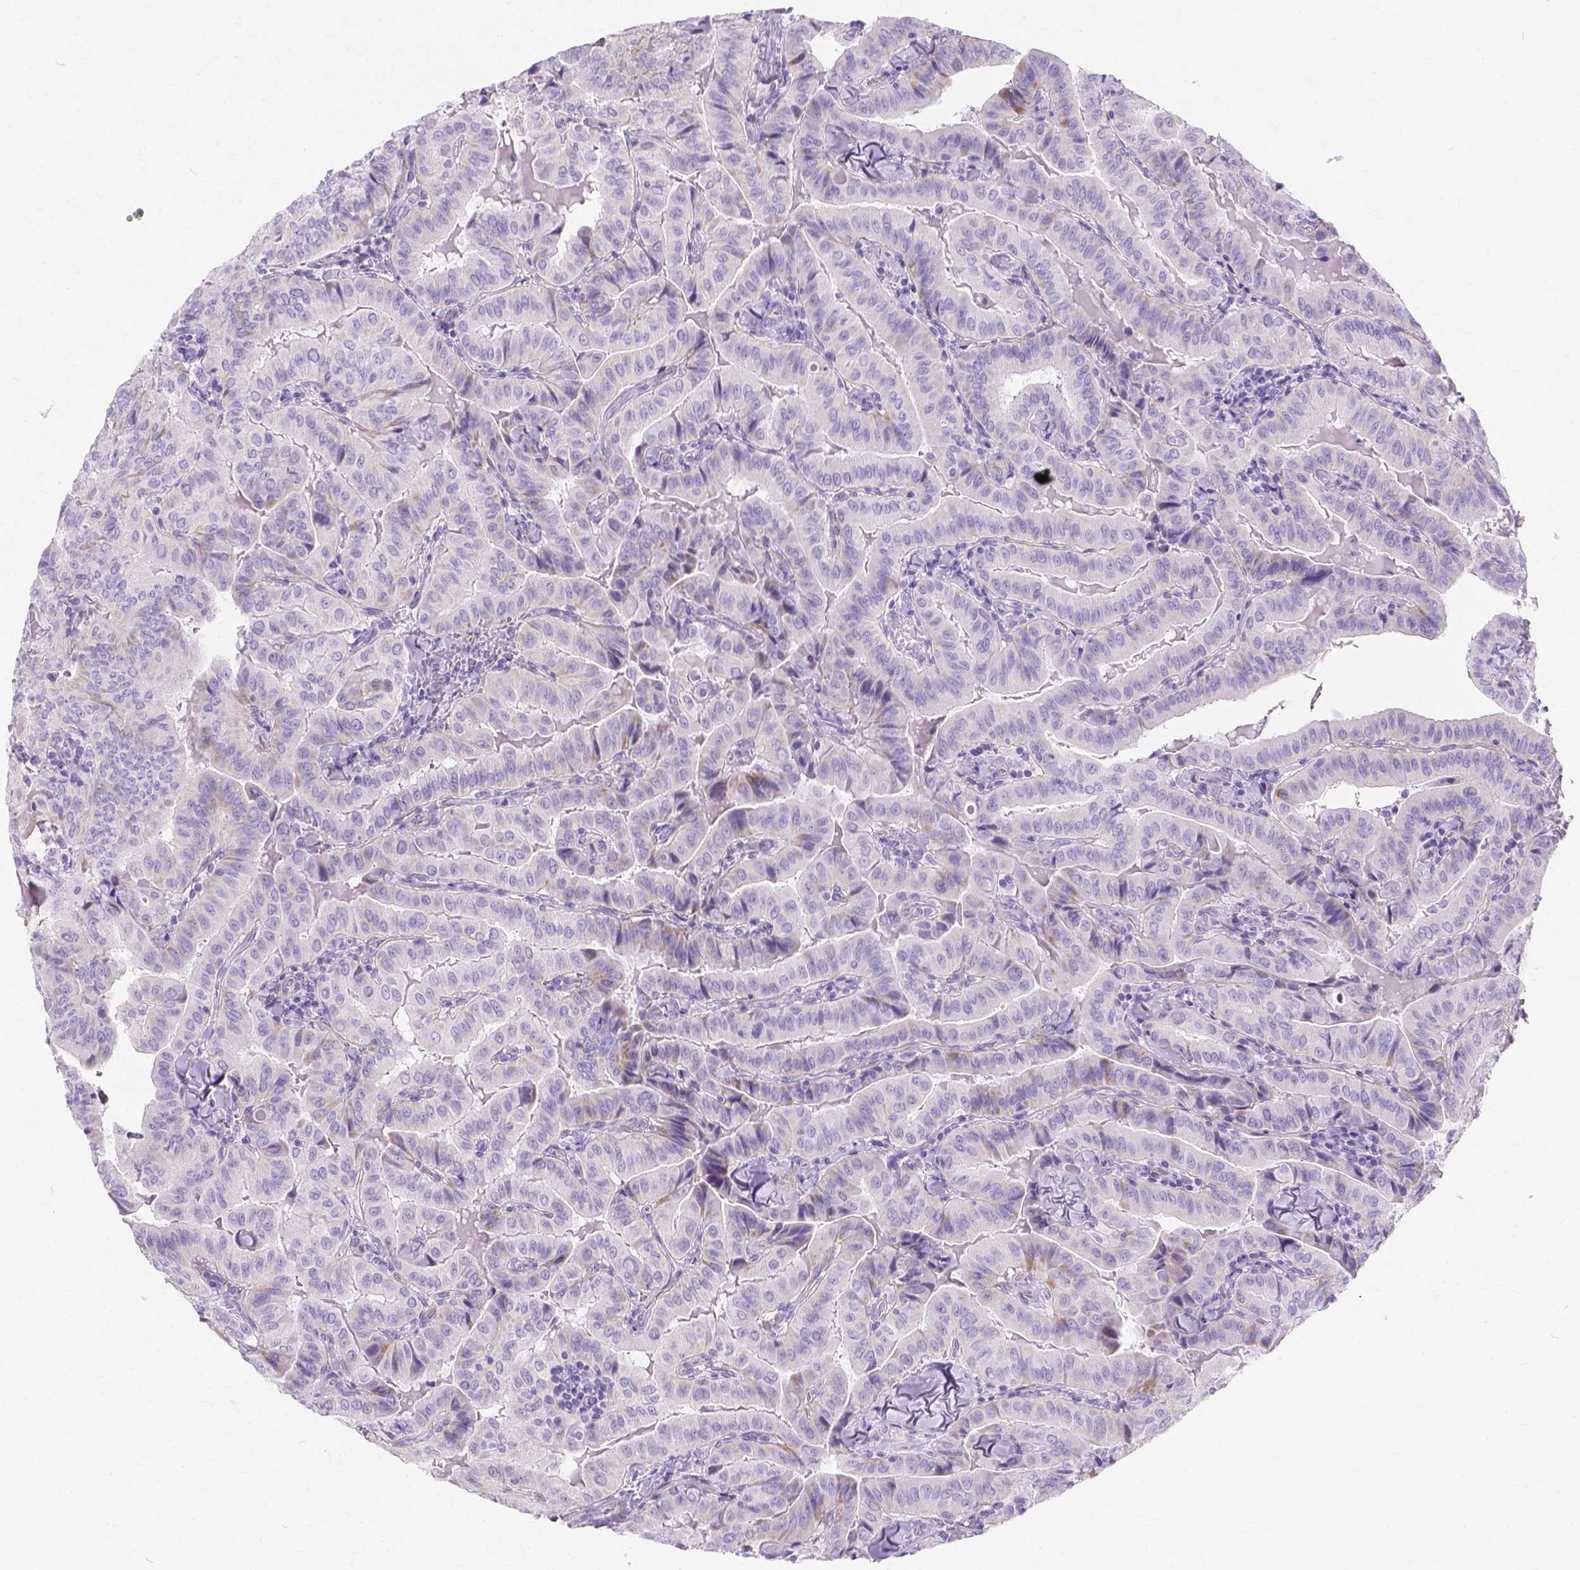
{"staining": {"intensity": "moderate", "quantity": "<25%", "location": "cytoplasmic/membranous"}, "tissue": "thyroid cancer", "cell_type": "Tumor cells", "image_type": "cancer", "snomed": [{"axis": "morphology", "description": "Papillary adenocarcinoma, NOS"}, {"axis": "topography", "description": "Thyroid gland"}], "caption": "Papillary adenocarcinoma (thyroid) stained with DAB (3,3'-diaminobenzidine) immunohistochemistry displays low levels of moderate cytoplasmic/membranous expression in about <25% of tumor cells. Immunohistochemistry (ihc) stains the protein of interest in brown and the nuclei are stained blue.", "gene": "MYH15", "patient": {"sex": "female", "age": 68}}